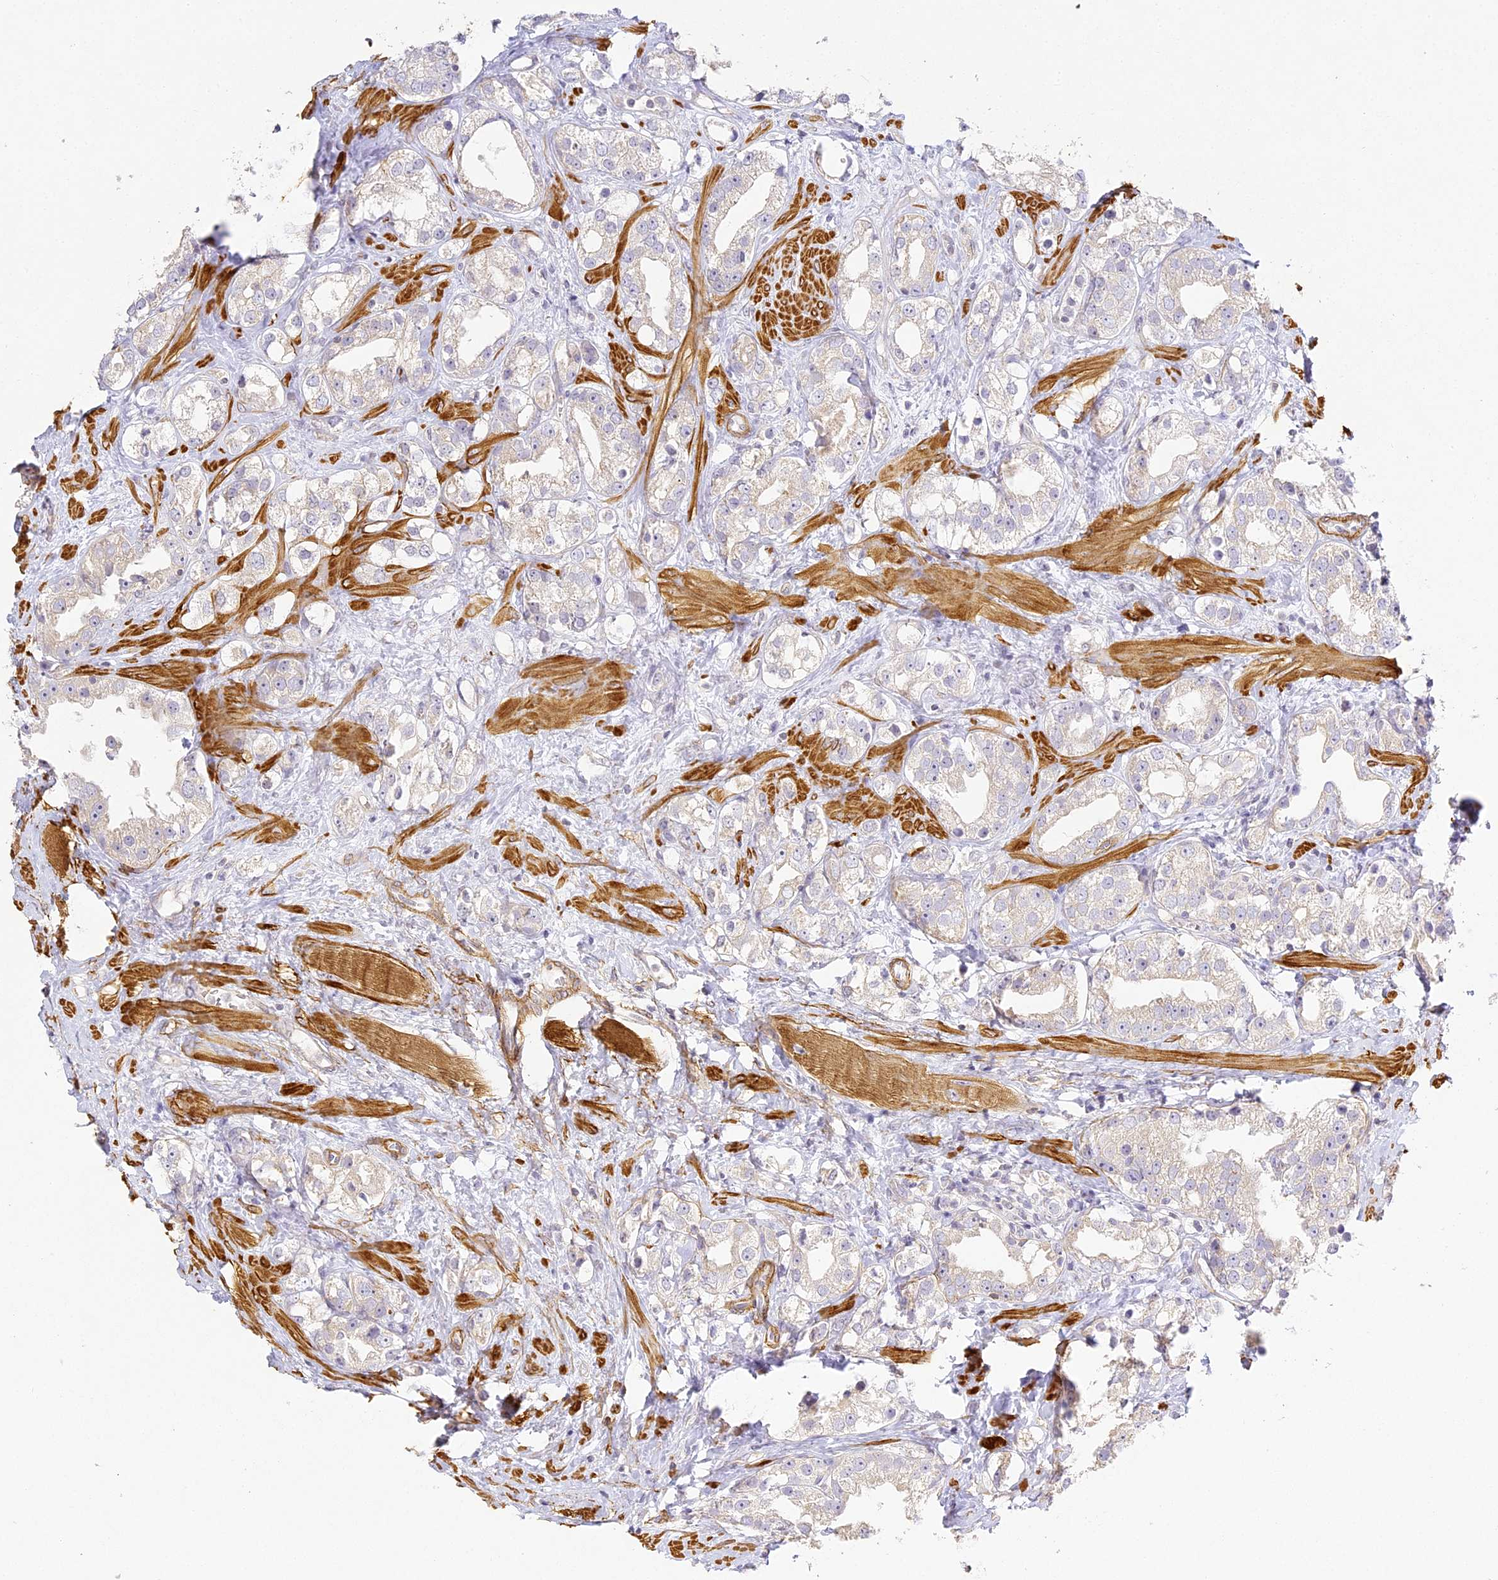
{"staining": {"intensity": "negative", "quantity": "none", "location": "none"}, "tissue": "prostate cancer", "cell_type": "Tumor cells", "image_type": "cancer", "snomed": [{"axis": "morphology", "description": "Adenocarcinoma, NOS"}, {"axis": "topography", "description": "Prostate"}], "caption": "The histopathology image demonstrates no significant positivity in tumor cells of prostate cancer.", "gene": "MED28", "patient": {"sex": "male", "age": 79}}